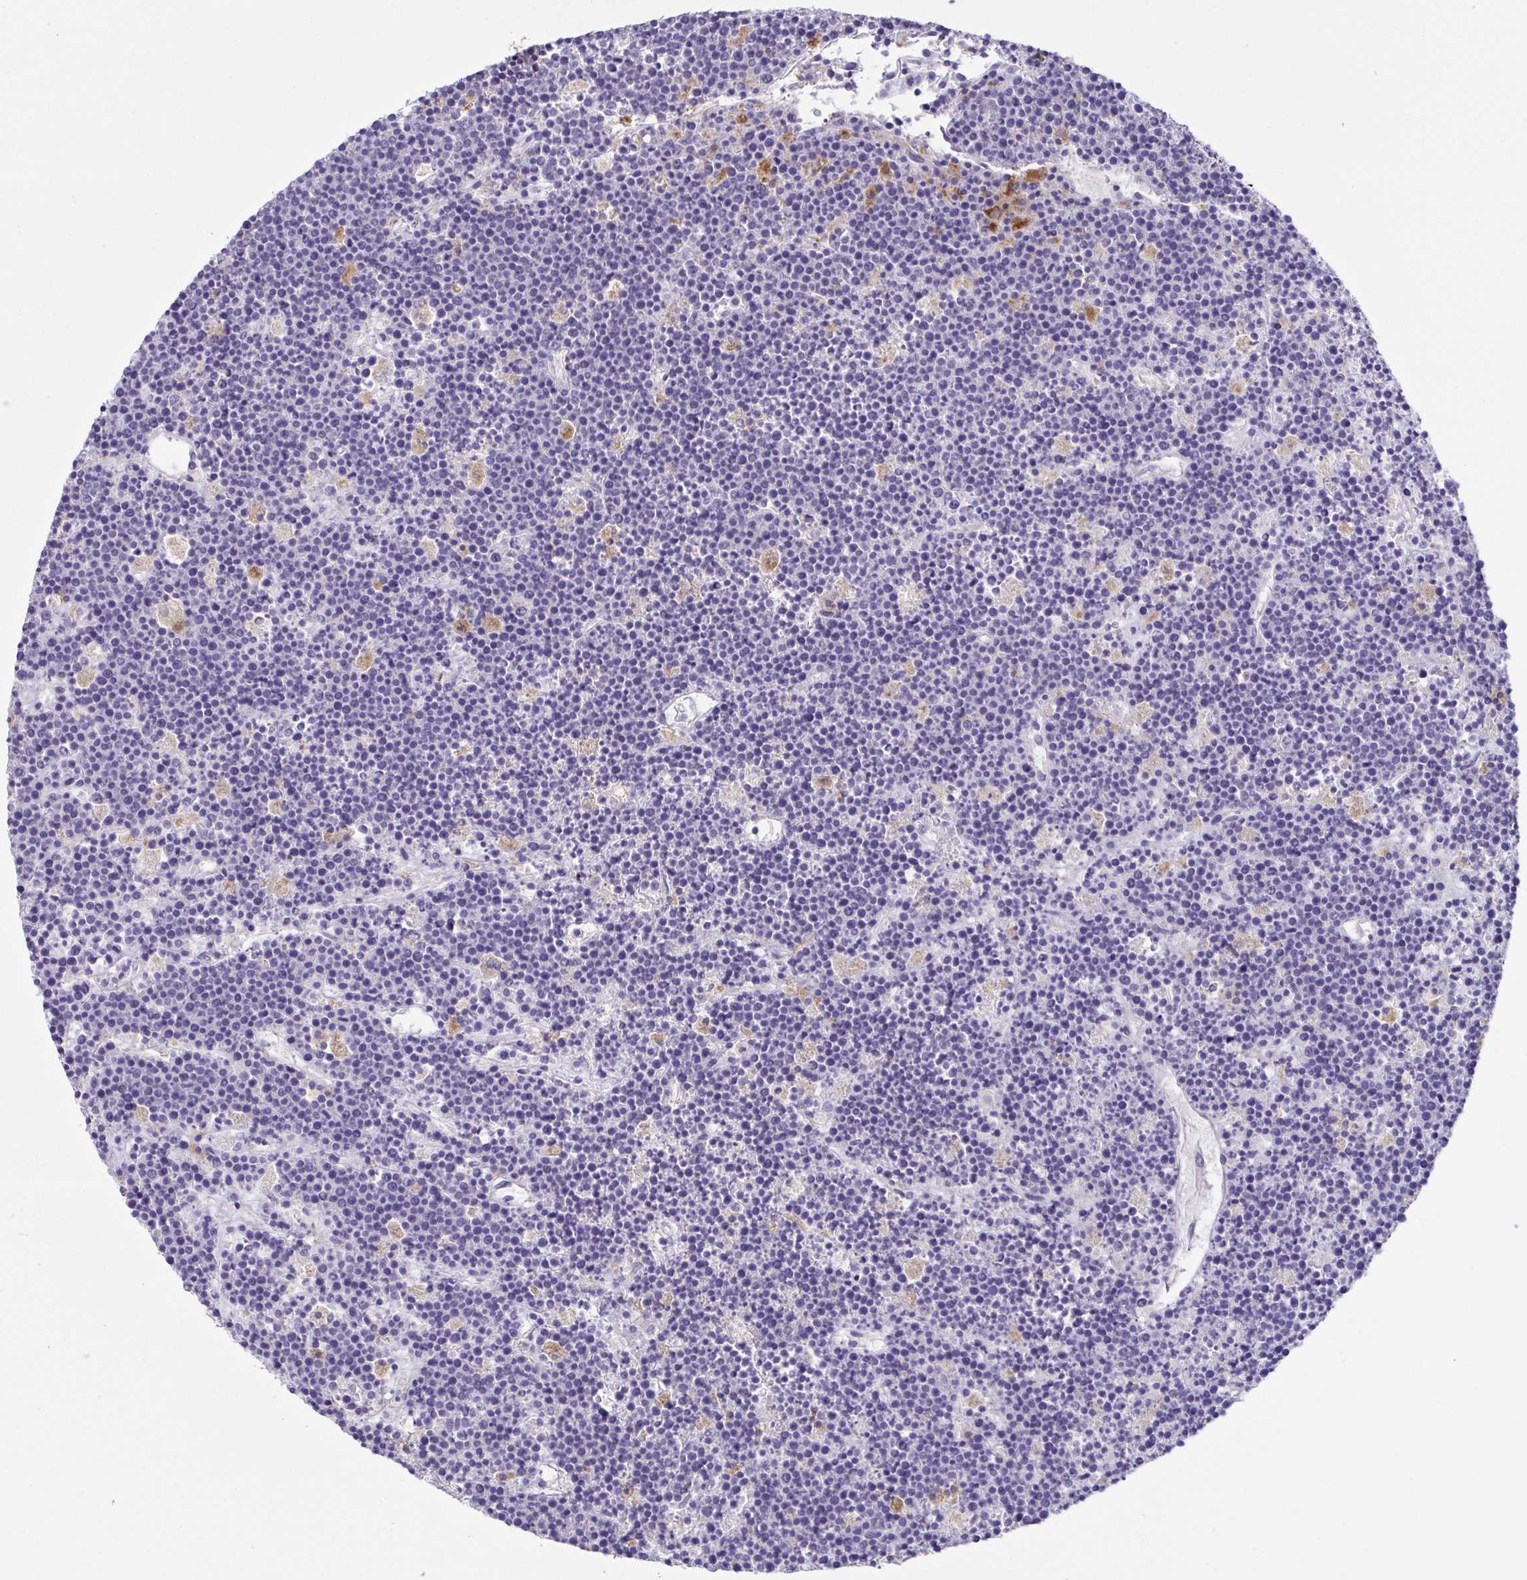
{"staining": {"intensity": "negative", "quantity": "none", "location": "none"}, "tissue": "lymphoma", "cell_type": "Tumor cells", "image_type": "cancer", "snomed": [{"axis": "morphology", "description": "Malignant lymphoma, non-Hodgkin's type, High grade"}, {"axis": "topography", "description": "Ovary"}], "caption": "High magnification brightfield microscopy of malignant lymphoma, non-Hodgkin's type (high-grade) stained with DAB (3,3'-diaminobenzidine) (brown) and counterstained with hematoxylin (blue): tumor cells show no significant staining.", "gene": "ATP6V1G2", "patient": {"sex": "female", "age": 56}}